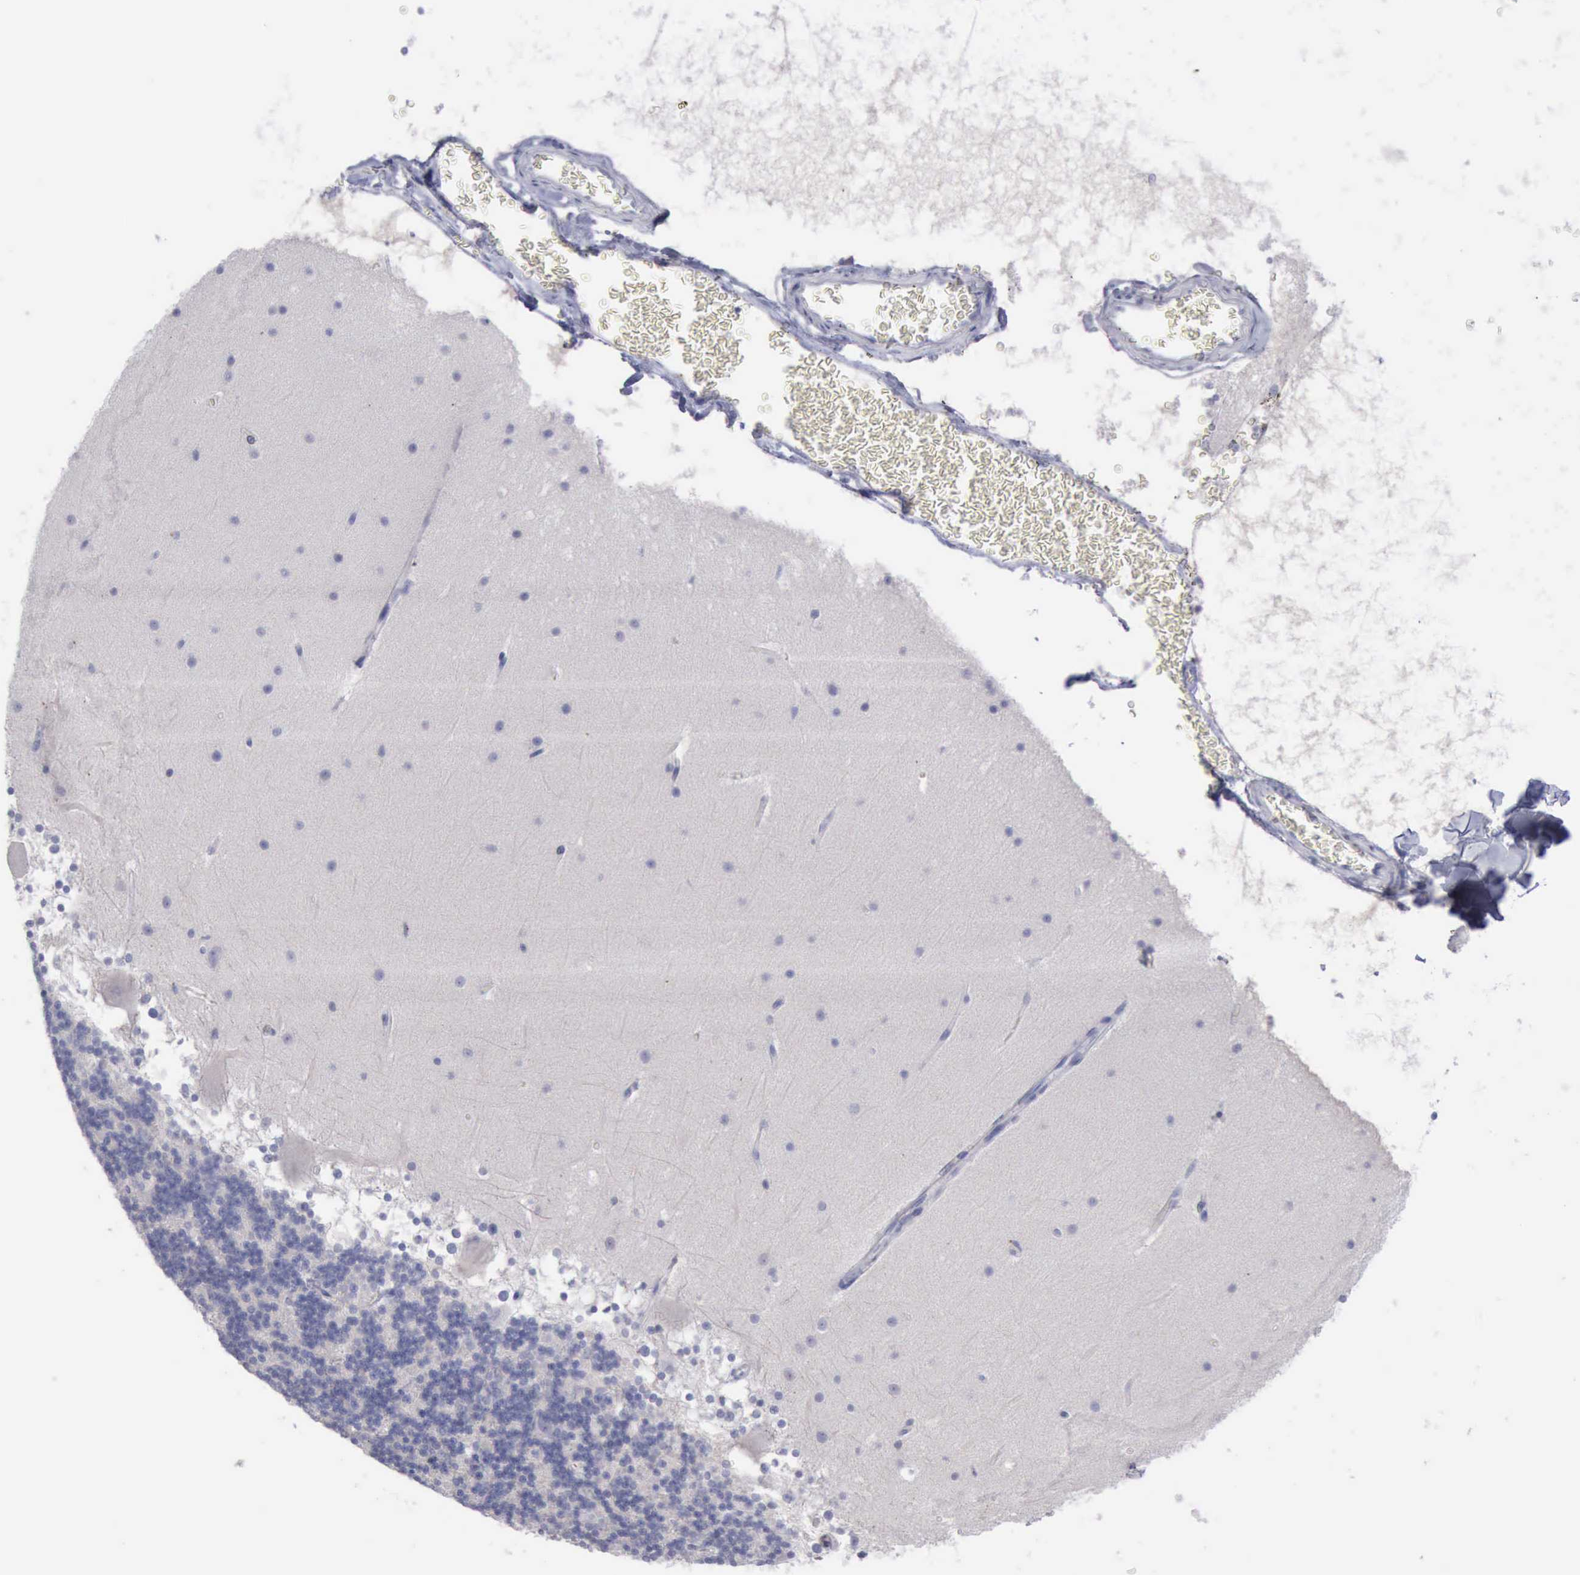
{"staining": {"intensity": "negative", "quantity": "none", "location": "none"}, "tissue": "cerebellum", "cell_type": "Cells in granular layer", "image_type": "normal", "snomed": [{"axis": "morphology", "description": "Normal tissue, NOS"}, {"axis": "topography", "description": "Cerebellum"}], "caption": "Cells in granular layer show no significant positivity in unremarkable cerebellum.", "gene": "SATB2", "patient": {"sex": "female", "age": 19}}